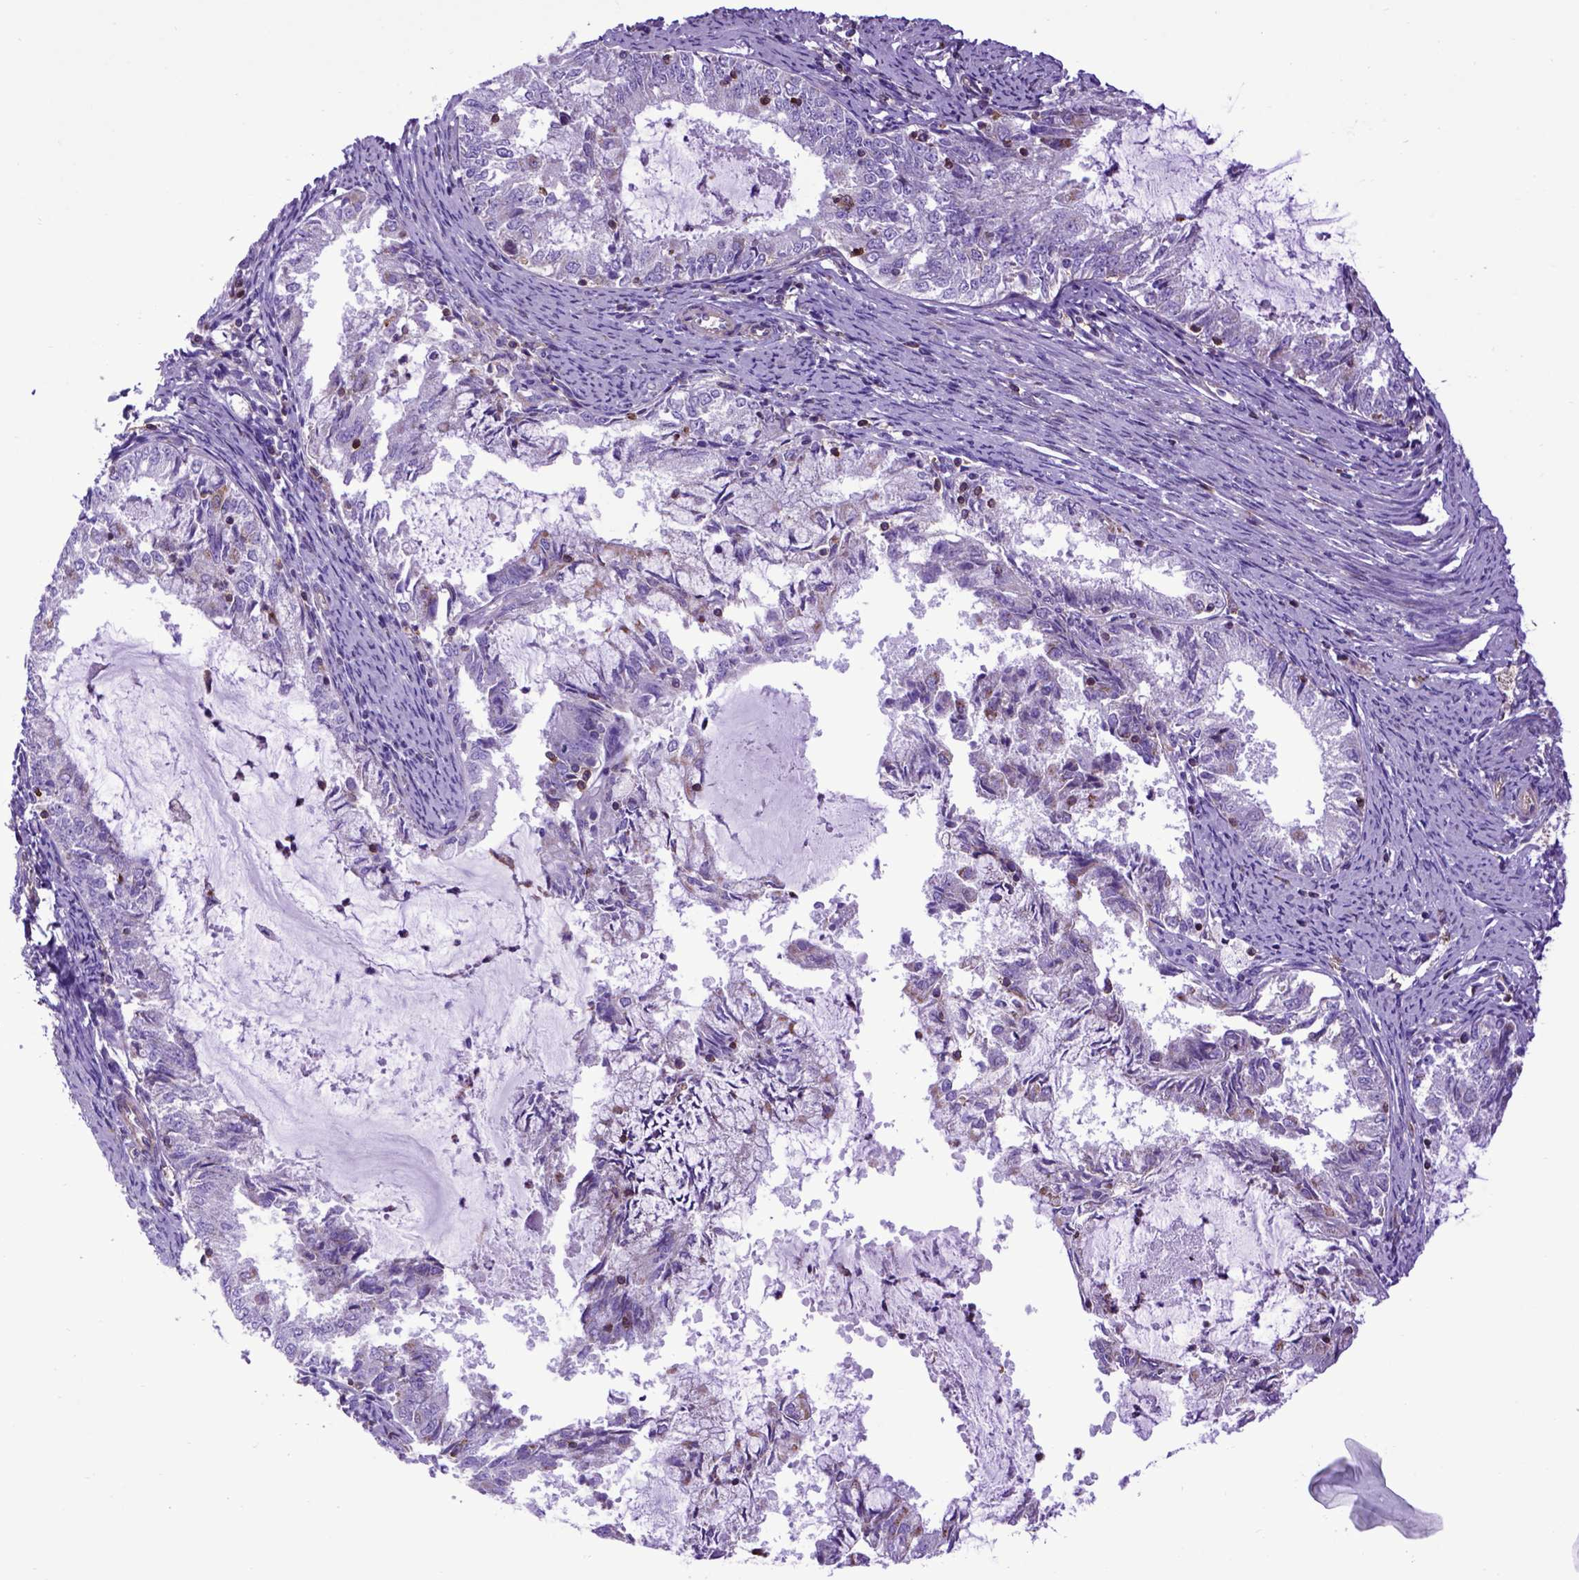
{"staining": {"intensity": "negative", "quantity": "none", "location": "none"}, "tissue": "endometrial cancer", "cell_type": "Tumor cells", "image_type": "cancer", "snomed": [{"axis": "morphology", "description": "Adenocarcinoma, NOS"}, {"axis": "topography", "description": "Endometrium"}], "caption": "DAB (3,3'-diaminobenzidine) immunohistochemical staining of adenocarcinoma (endometrial) reveals no significant staining in tumor cells. (IHC, brightfield microscopy, high magnification).", "gene": "ASAH2", "patient": {"sex": "female", "age": 57}}